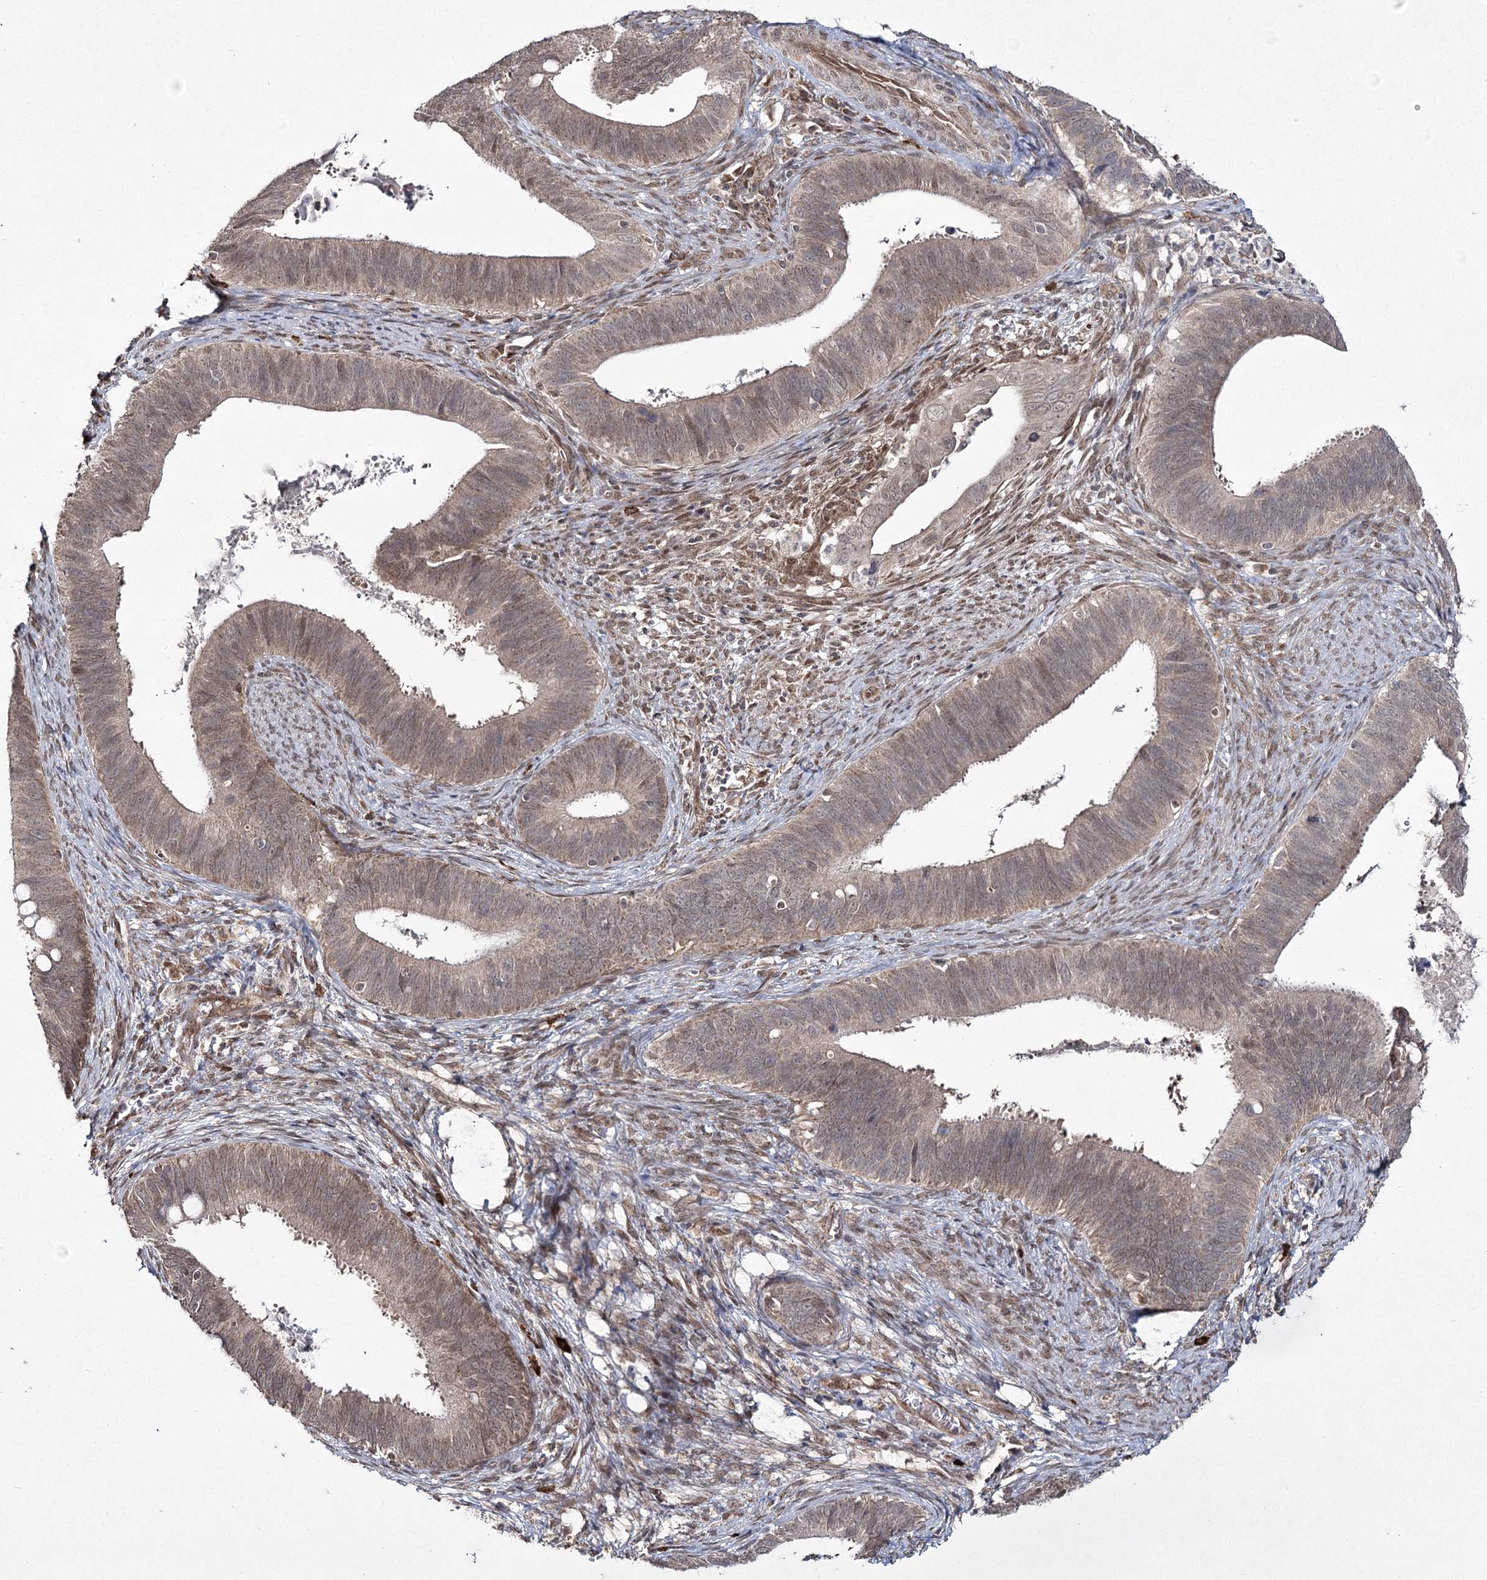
{"staining": {"intensity": "weak", "quantity": "25%-75%", "location": "cytoplasmic/membranous,nuclear"}, "tissue": "cervical cancer", "cell_type": "Tumor cells", "image_type": "cancer", "snomed": [{"axis": "morphology", "description": "Adenocarcinoma, NOS"}, {"axis": "topography", "description": "Cervix"}], "caption": "This histopathology image exhibits cervical adenocarcinoma stained with immunohistochemistry (IHC) to label a protein in brown. The cytoplasmic/membranous and nuclear of tumor cells show weak positivity for the protein. Nuclei are counter-stained blue.", "gene": "TRNT1", "patient": {"sex": "female", "age": 42}}